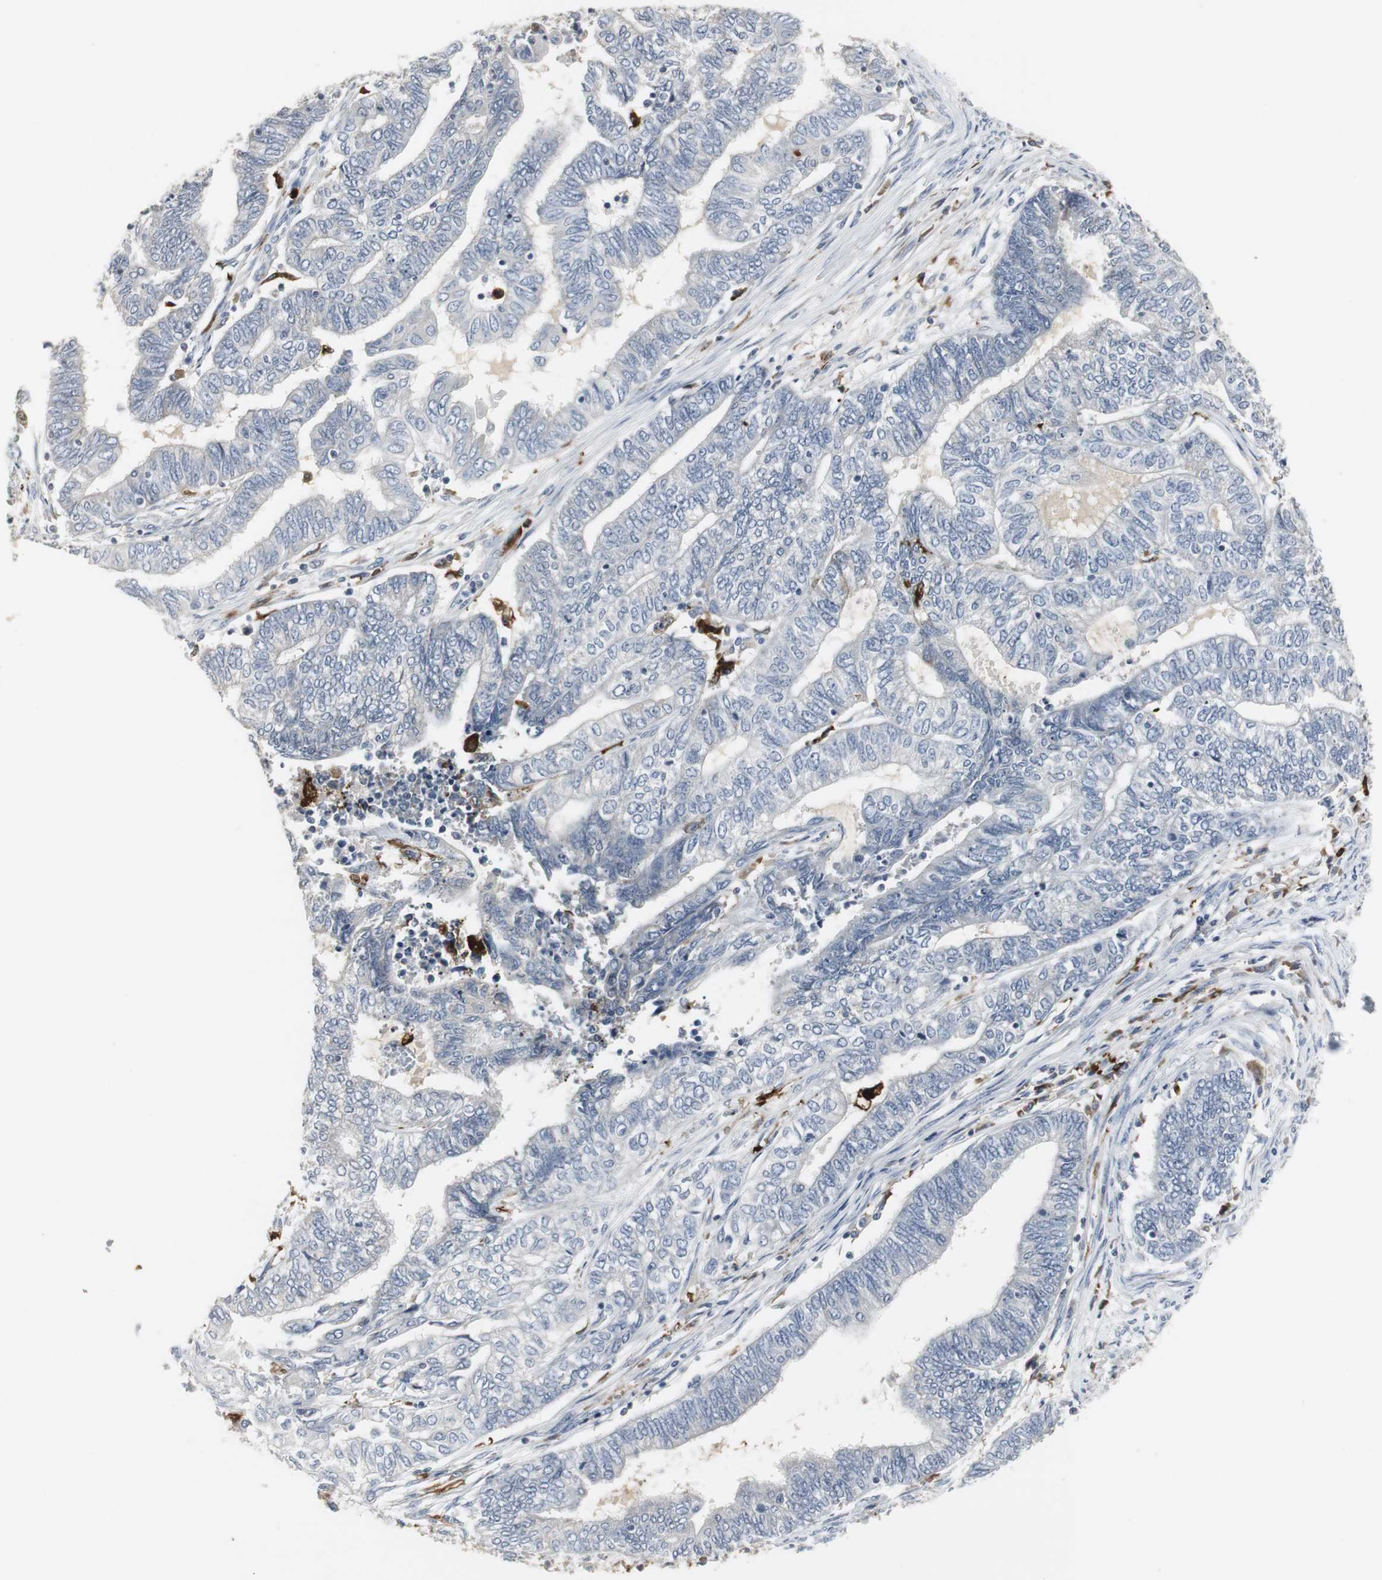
{"staining": {"intensity": "negative", "quantity": "none", "location": "none"}, "tissue": "endometrial cancer", "cell_type": "Tumor cells", "image_type": "cancer", "snomed": [{"axis": "morphology", "description": "Adenocarcinoma, NOS"}, {"axis": "topography", "description": "Uterus"}, {"axis": "topography", "description": "Endometrium"}], "caption": "A micrograph of human adenocarcinoma (endometrial) is negative for staining in tumor cells.", "gene": "PI15", "patient": {"sex": "female", "age": 70}}